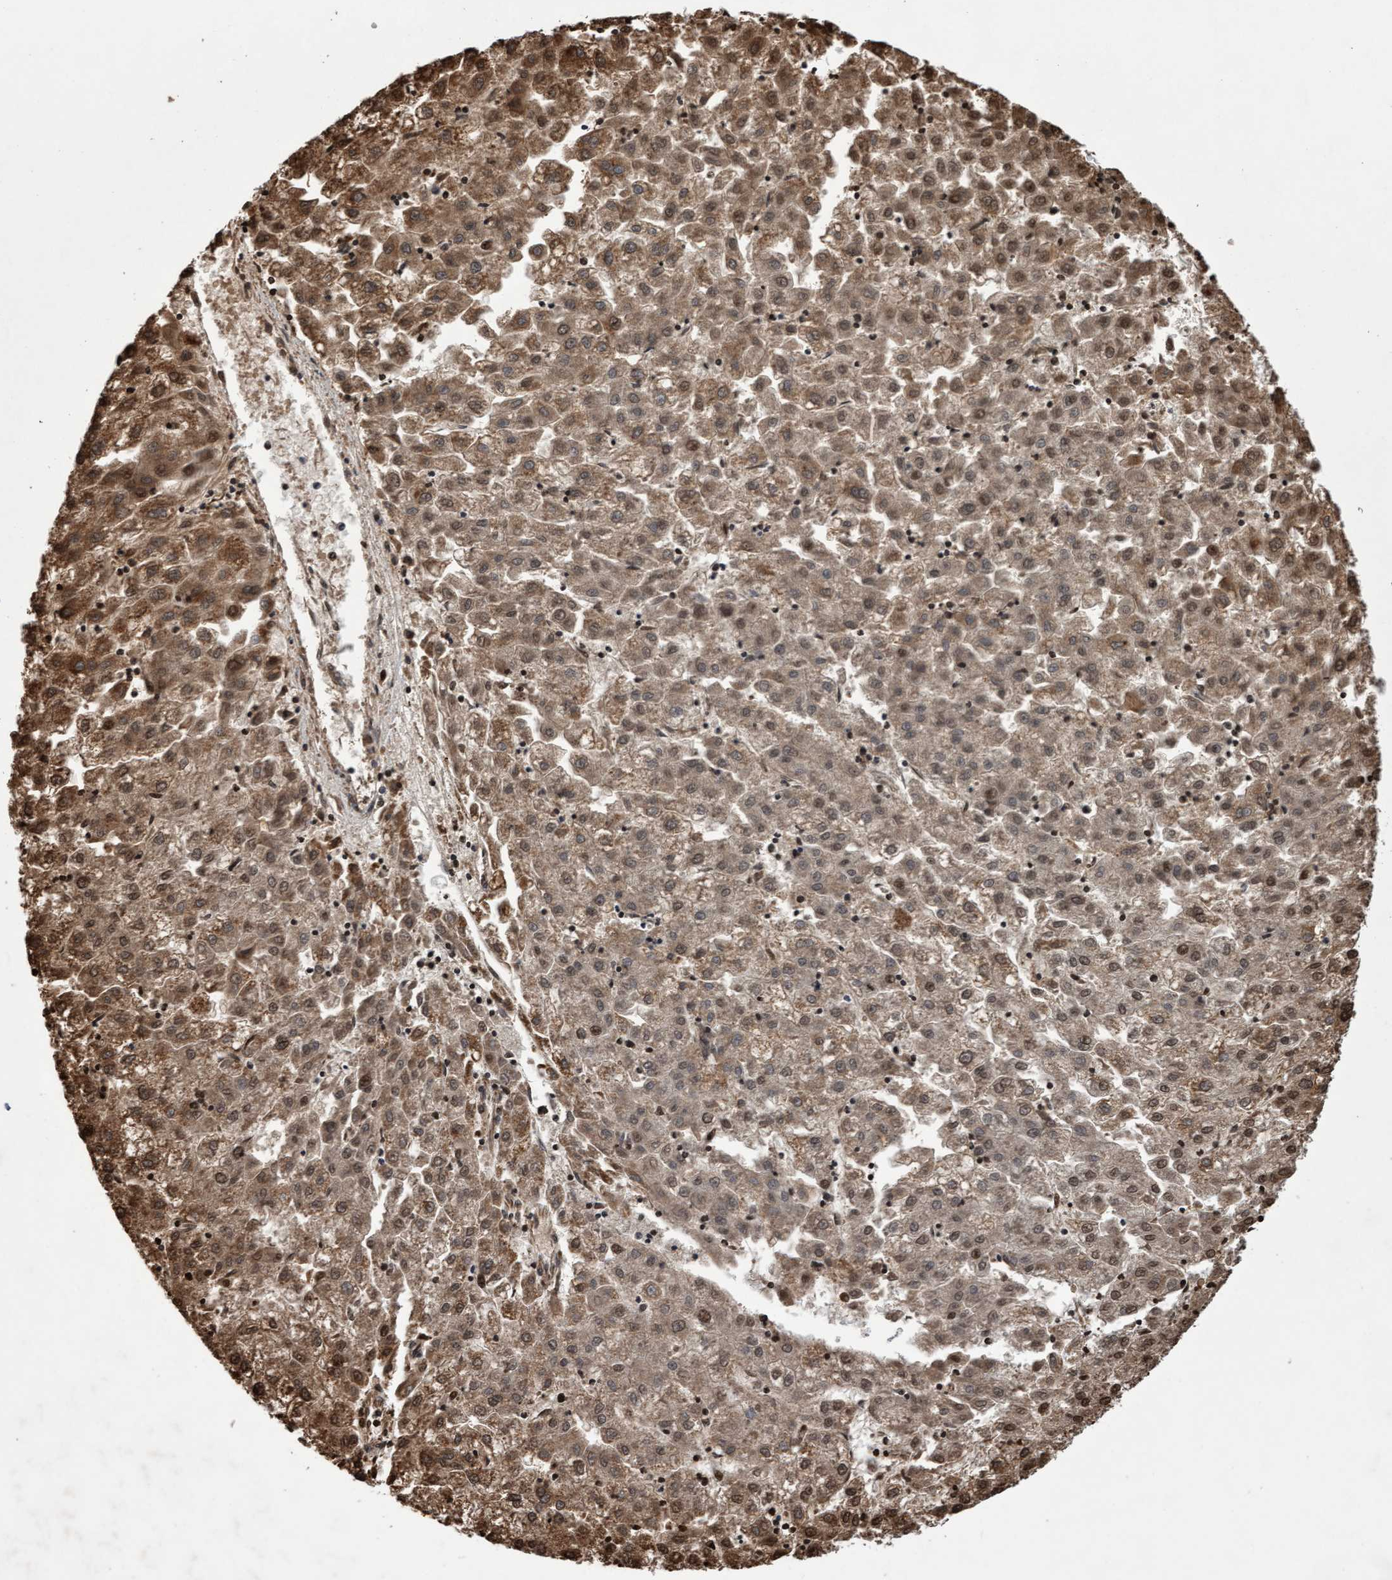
{"staining": {"intensity": "moderate", "quantity": ">75%", "location": "cytoplasmic/membranous"}, "tissue": "liver cancer", "cell_type": "Tumor cells", "image_type": "cancer", "snomed": [{"axis": "morphology", "description": "Carcinoma, Hepatocellular, NOS"}, {"axis": "topography", "description": "Liver"}], "caption": "Liver cancer was stained to show a protein in brown. There is medium levels of moderate cytoplasmic/membranous positivity in approximately >75% of tumor cells.", "gene": "PECR", "patient": {"sex": "male", "age": 72}}